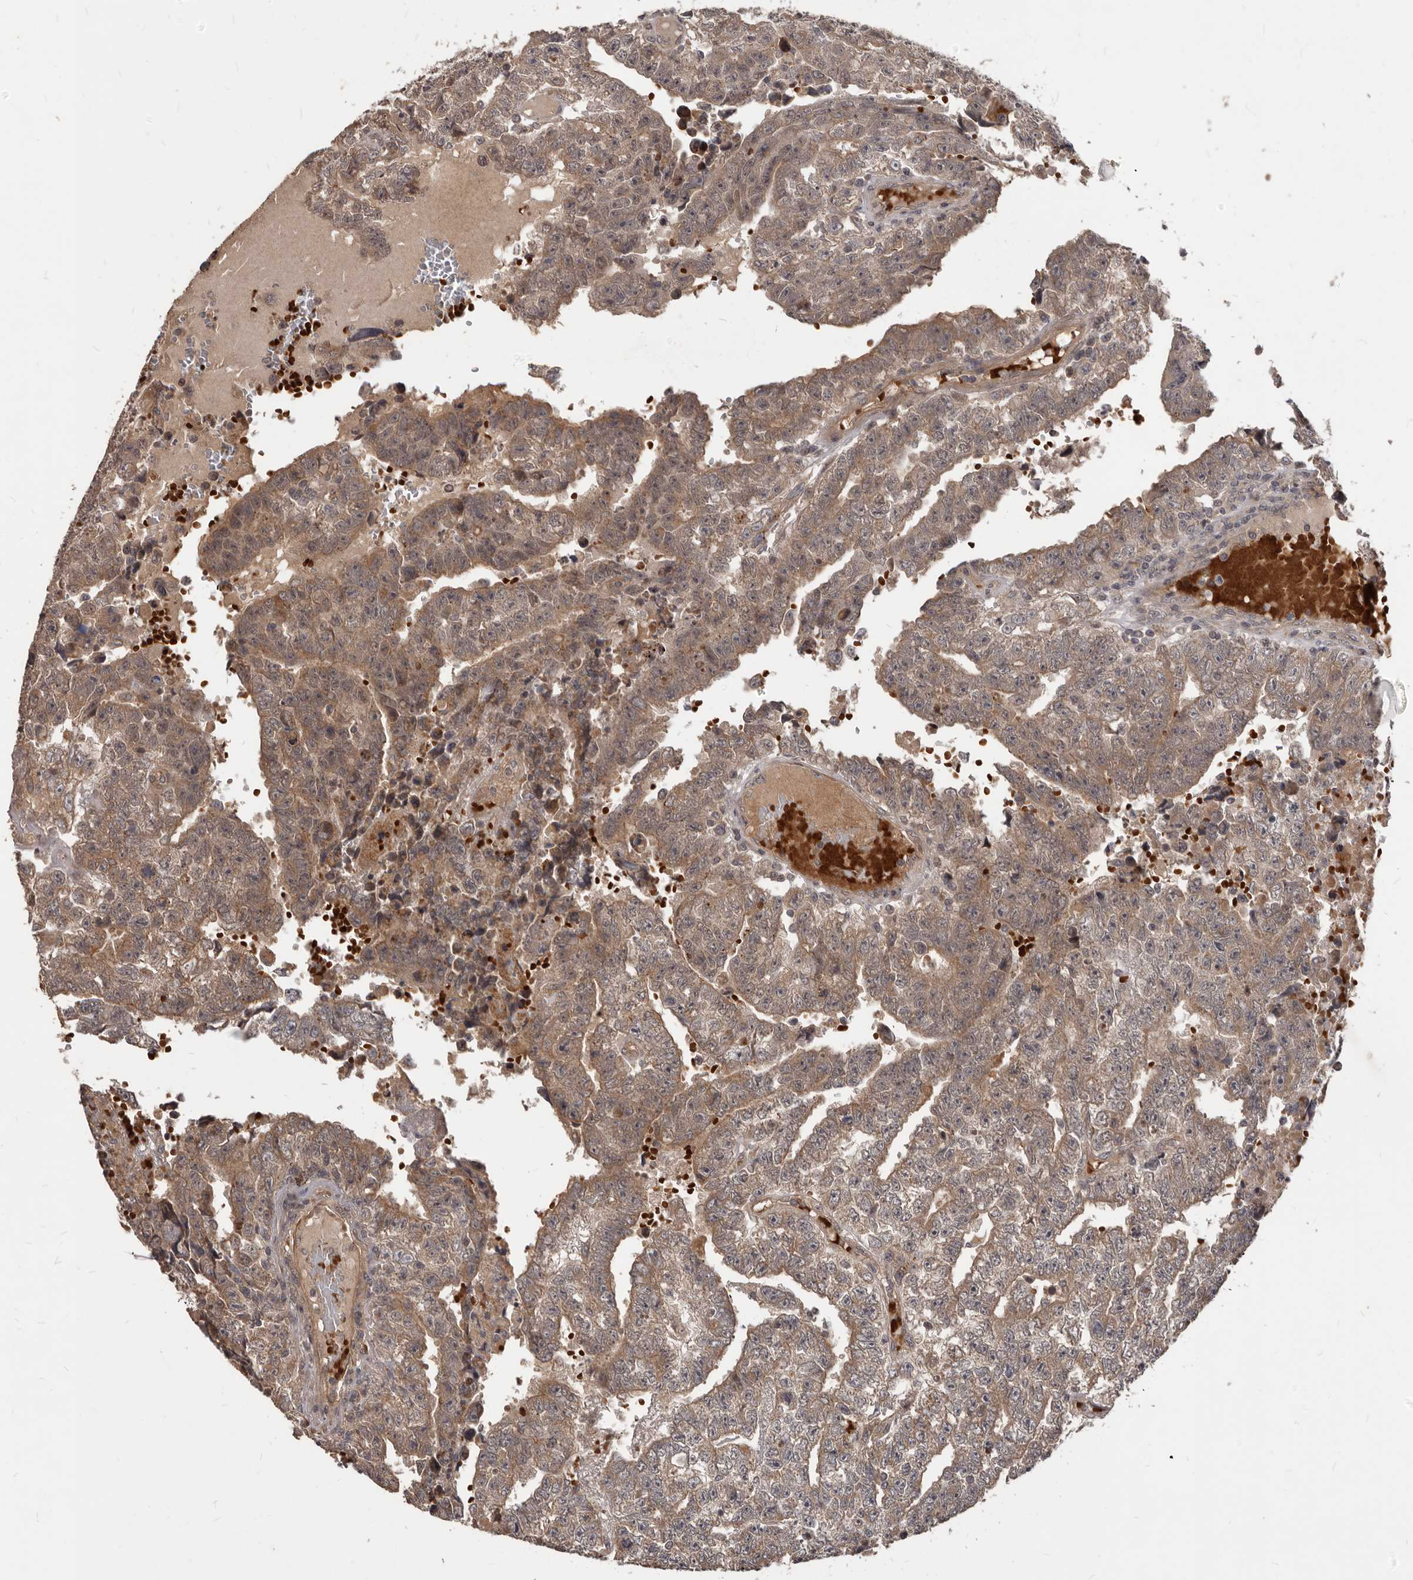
{"staining": {"intensity": "moderate", "quantity": ">75%", "location": "cytoplasmic/membranous"}, "tissue": "testis cancer", "cell_type": "Tumor cells", "image_type": "cancer", "snomed": [{"axis": "morphology", "description": "Carcinoma, Embryonal, NOS"}, {"axis": "topography", "description": "Testis"}], "caption": "Tumor cells show moderate cytoplasmic/membranous expression in about >75% of cells in testis embryonal carcinoma. Nuclei are stained in blue.", "gene": "GABPB2", "patient": {"sex": "male", "age": 25}}